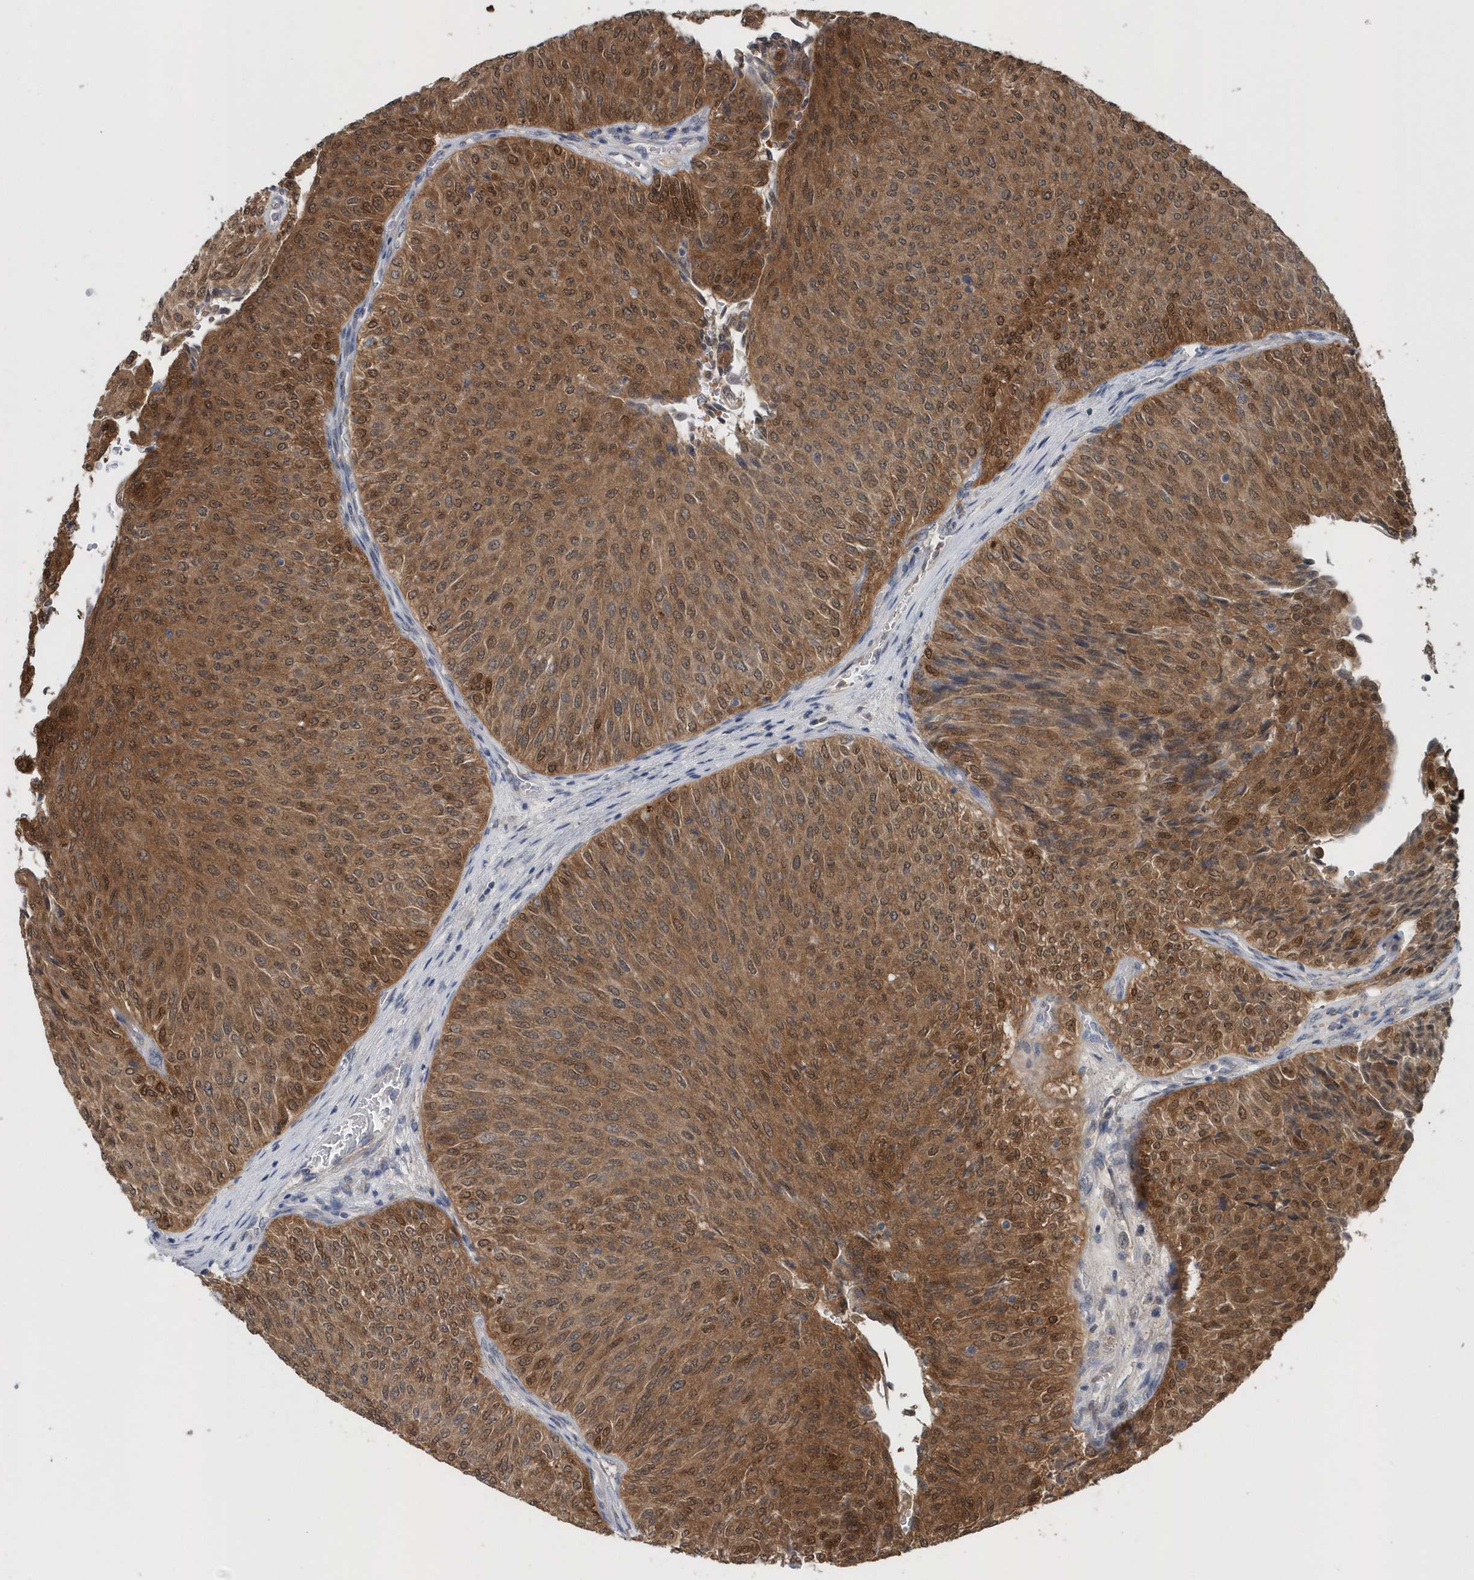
{"staining": {"intensity": "strong", "quantity": ">75%", "location": "cytoplasmic/membranous,nuclear"}, "tissue": "urothelial cancer", "cell_type": "Tumor cells", "image_type": "cancer", "snomed": [{"axis": "morphology", "description": "Urothelial carcinoma, Low grade"}, {"axis": "topography", "description": "Urinary bladder"}], "caption": "Urothelial cancer stained for a protein (brown) reveals strong cytoplasmic/membranous and nuclear positive staining in approximately >75% of tumor cells.", "gene": "PFN2", "patient": {"sex": "male", "age": 78}}